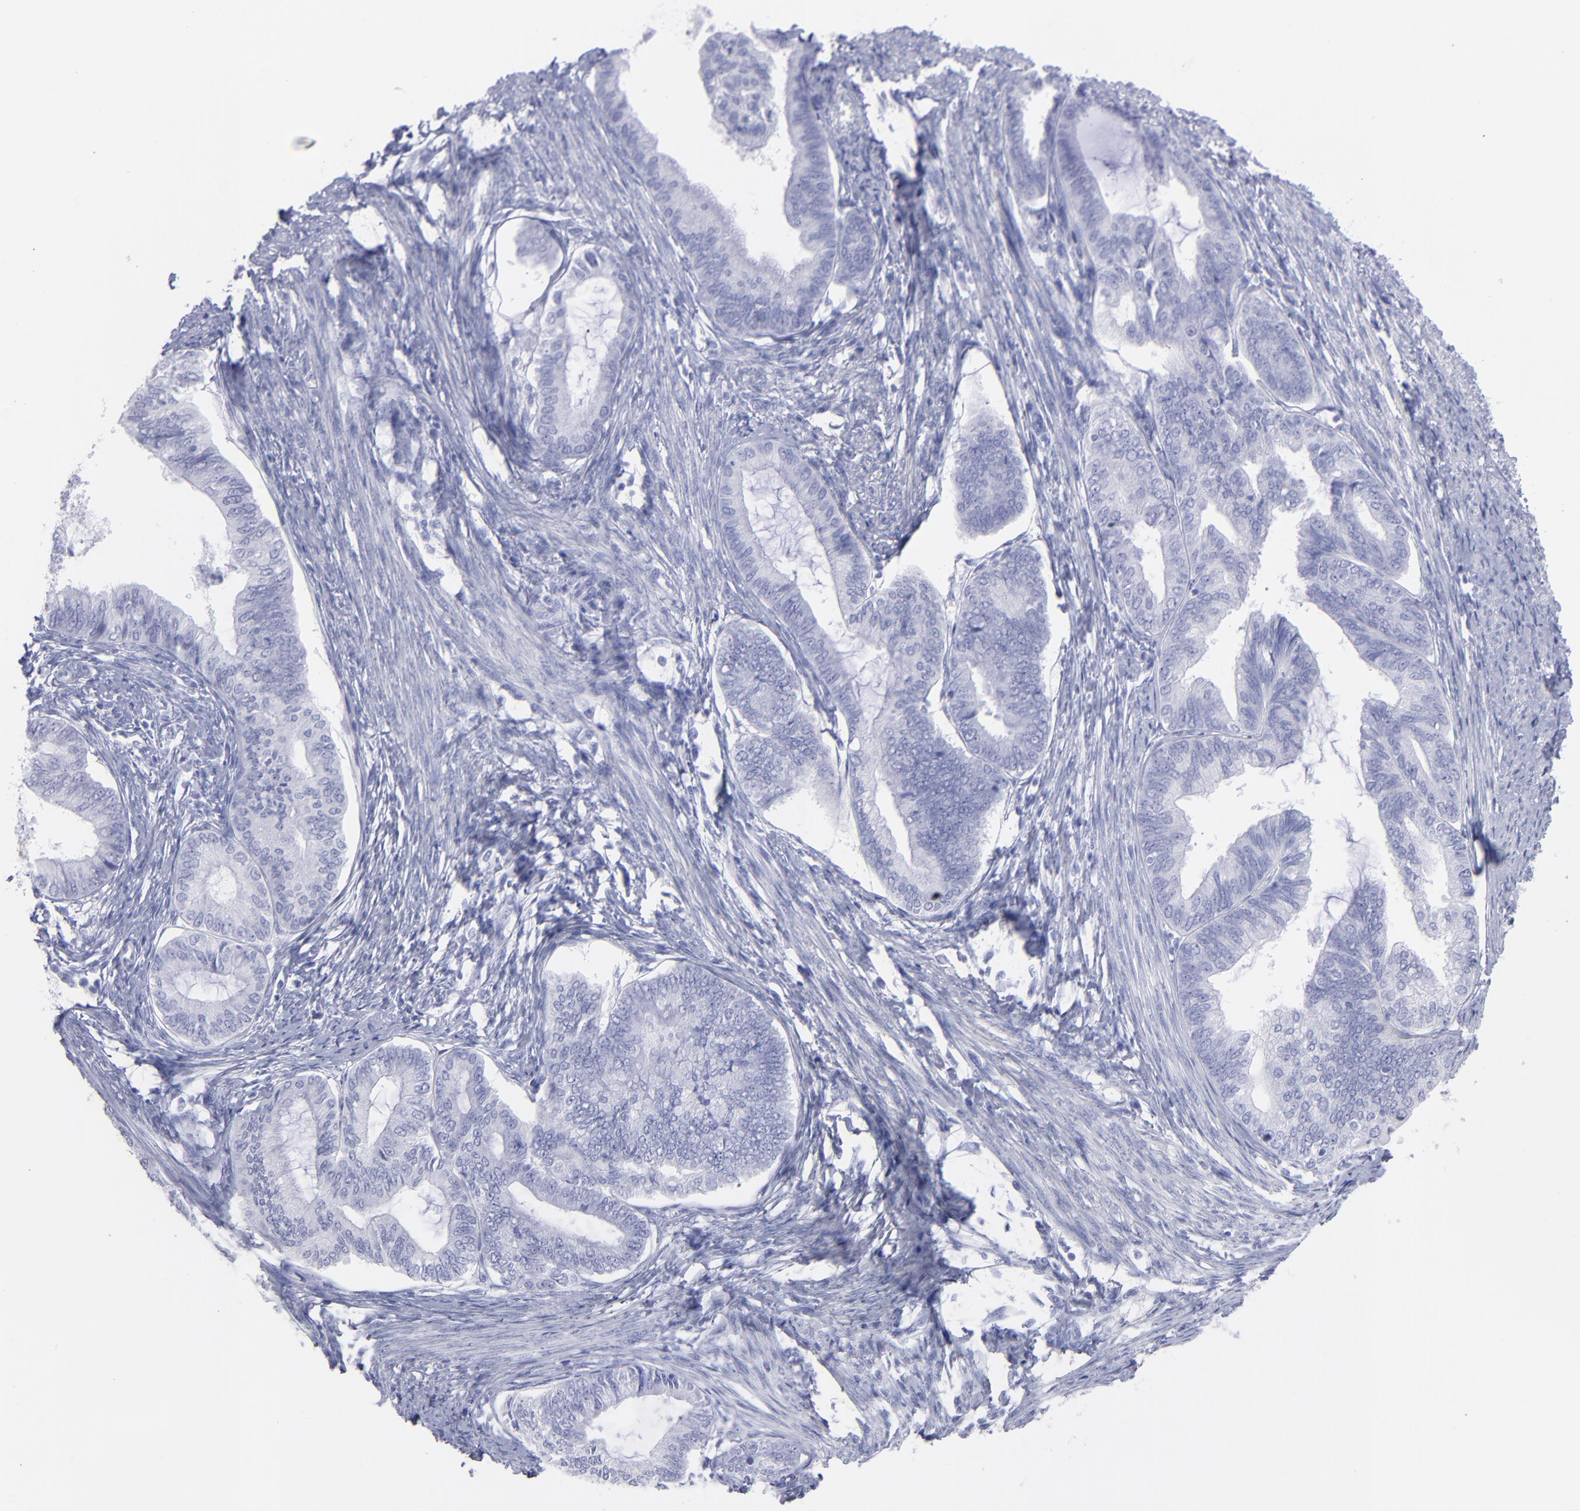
{"staining": {"intensity": "negative", "quantity": "none", "location": "none"}, "tissue": "endometrial cancer", "cell_type": "Tumor cells", "image_type": "cancer", "snomed": [{"axis": "morphology", "description": "Adenocarcinoma, NOS"}, {"axis": "topography", "description": "Endometrium"}], "caption": "An image of endometrial cancer stained for a protein exhibits no brown staining in tumor cells. Nuclei are stained in blue.", "gene": "F13B", "patient": {"sex": "female", "age": 86}}